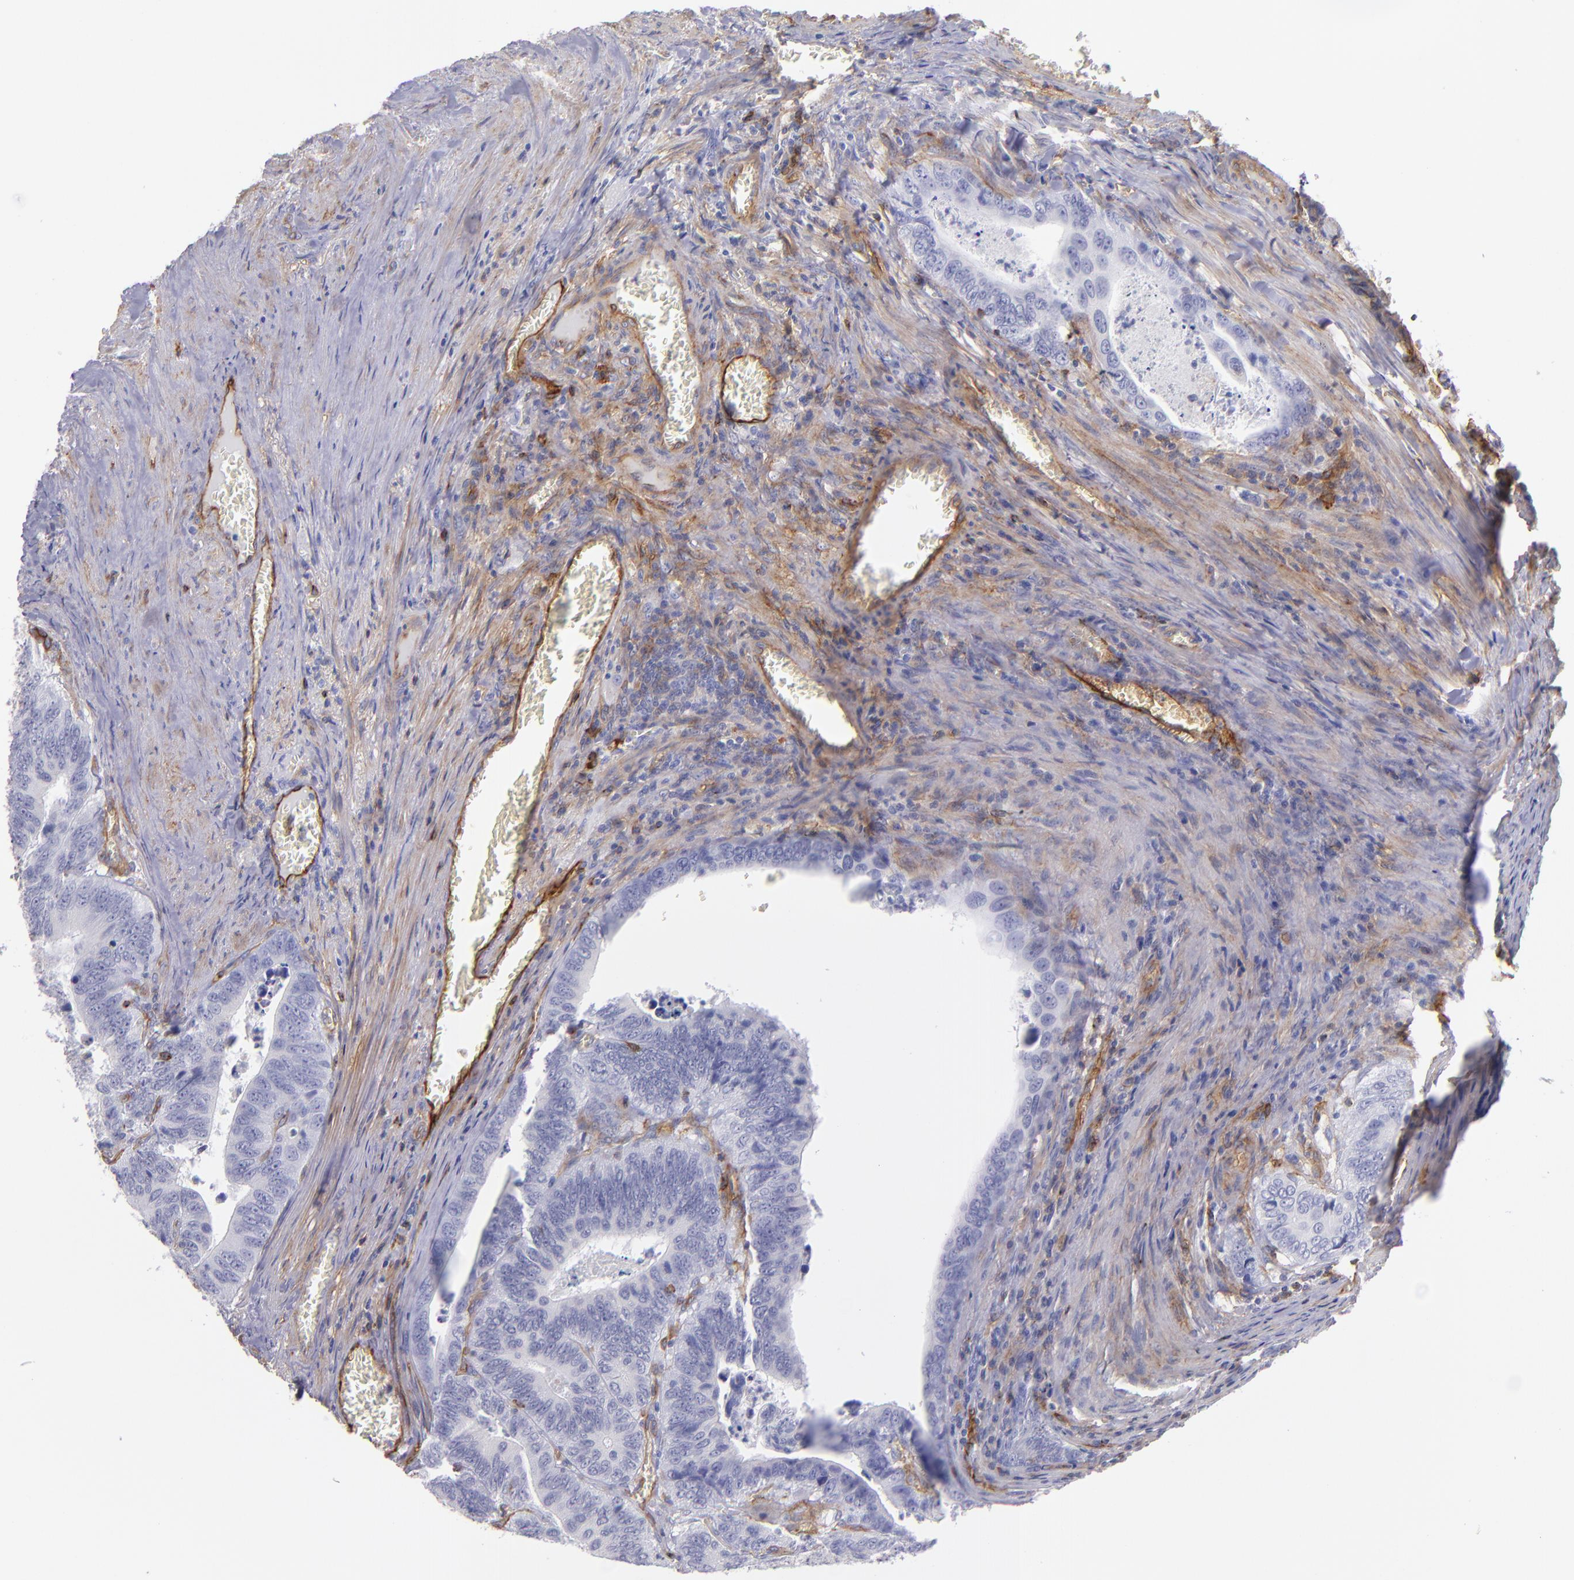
{"staining": {"intensity": "negative", "quantity": "none", "location": "none"}, "tissue": "colorectal cancer", "cell_type": "Tumor cells", "image_type": "cancer", "snomed": [{"axis": "morphology", "description": "Adenocarcinoma, NOS"}, {"axis": "topography", "description": "Colon"}], "caption": "High power microscopy histopathology image of an immunohistochemistry (IHC) histopathology image of colorectal adenocarcinoma, revealing no significant expression in tumor cells.", "gene": "ENTPD1", "patient": {"sex": "male", "age": 72}}